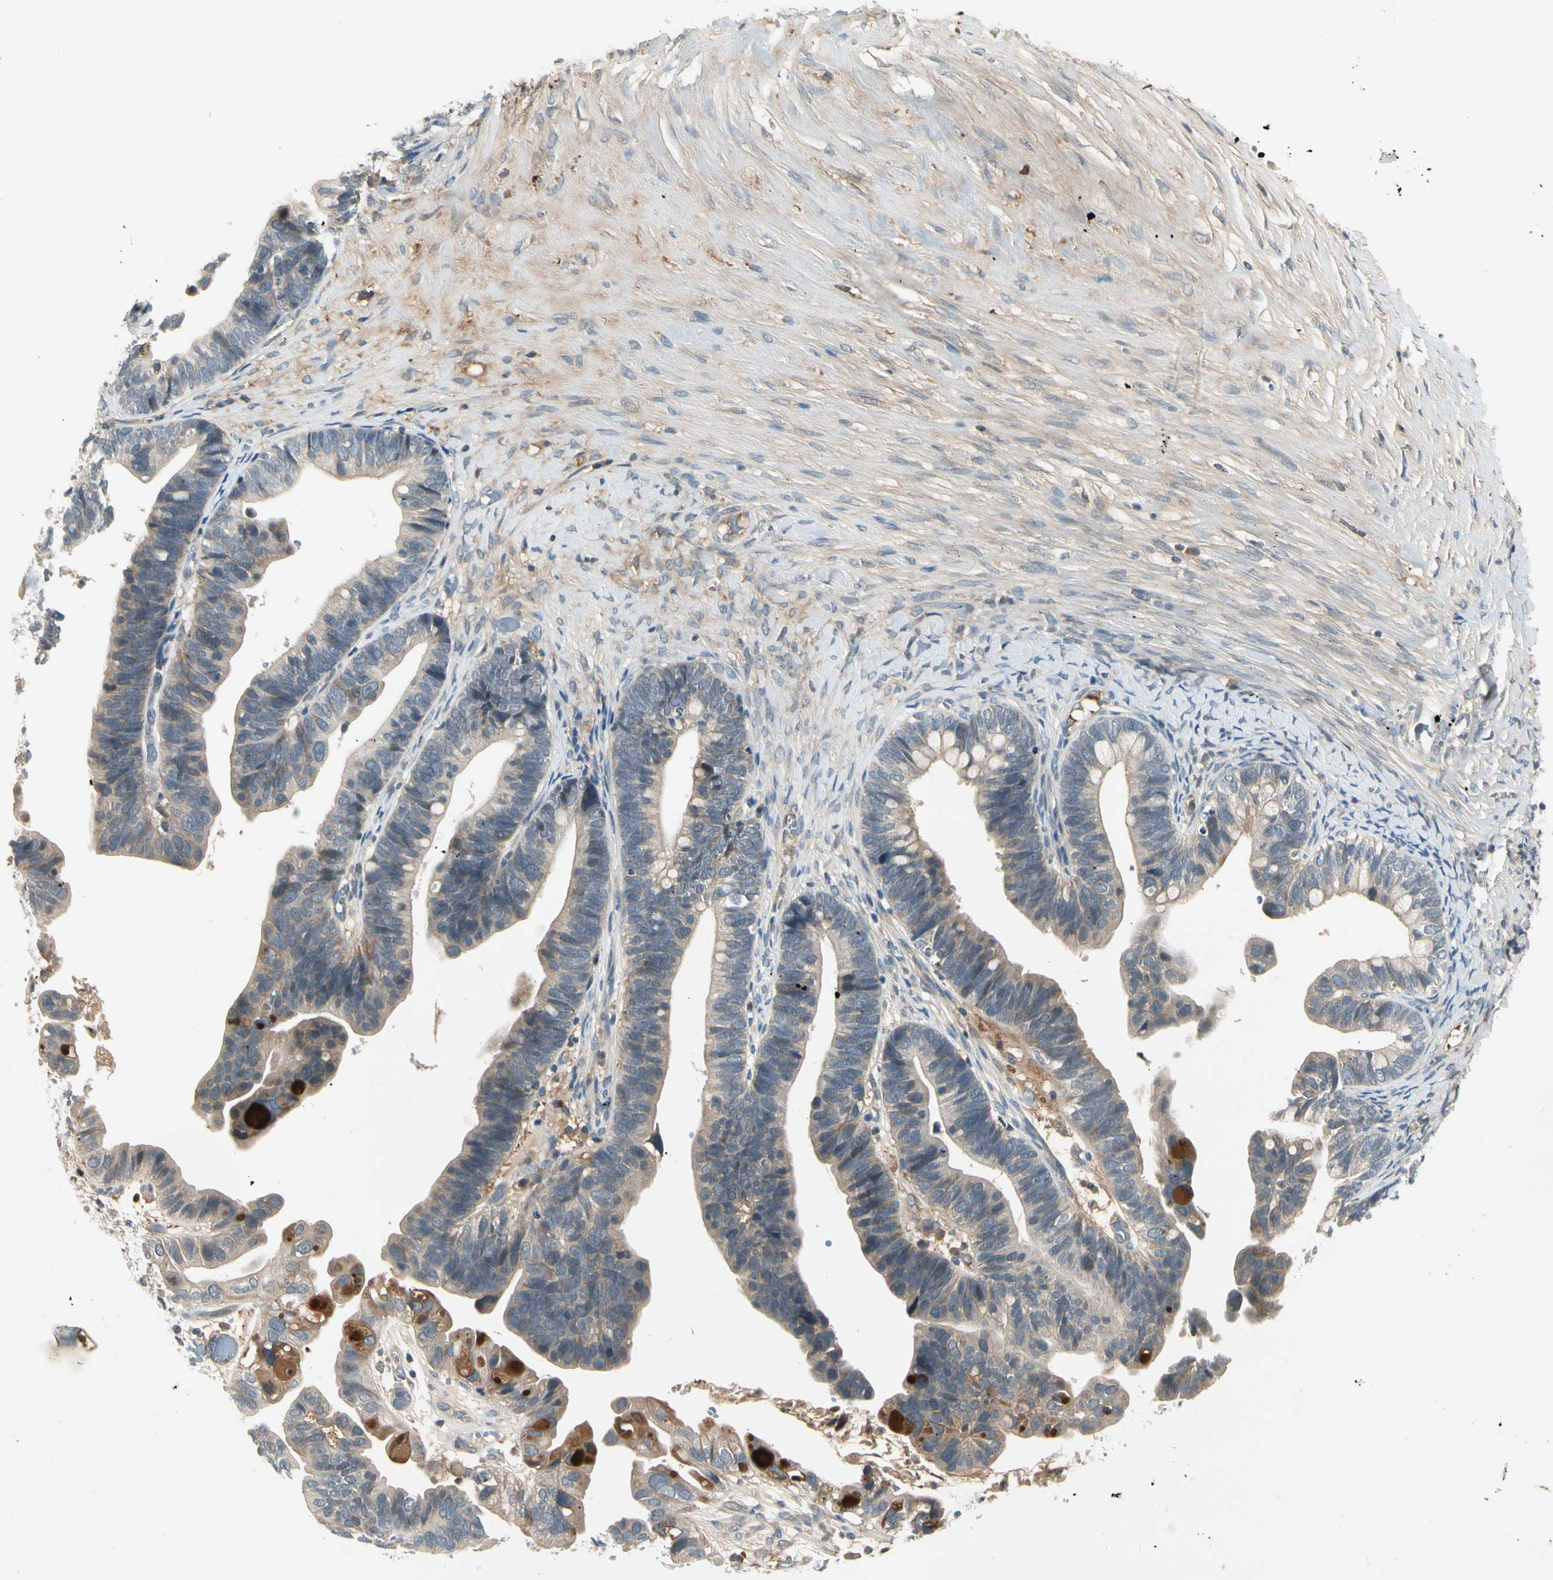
{"staining": {"intensity": "weak", "quantity": "25%-75%", "location": "cytoplasmic/membranous"}, "tissue": "ovarian cancer", "cell_type": "Tumor cells", "image_type": "cancer", "snomed": [{"axis": "morphology", "description": "Cystadenocarcinoma, serous, NOS"}, {"axis": "topography", "description": "Ovary"}], "caption": "DAB immunohistochemical staining of ovarian cancer demonstrates weak cytoplasmic/membranous protein positivity in about 25%-75% of tumor cells.", "gene": "CCL4", "patient": {"sex": "female", "age": 56}}